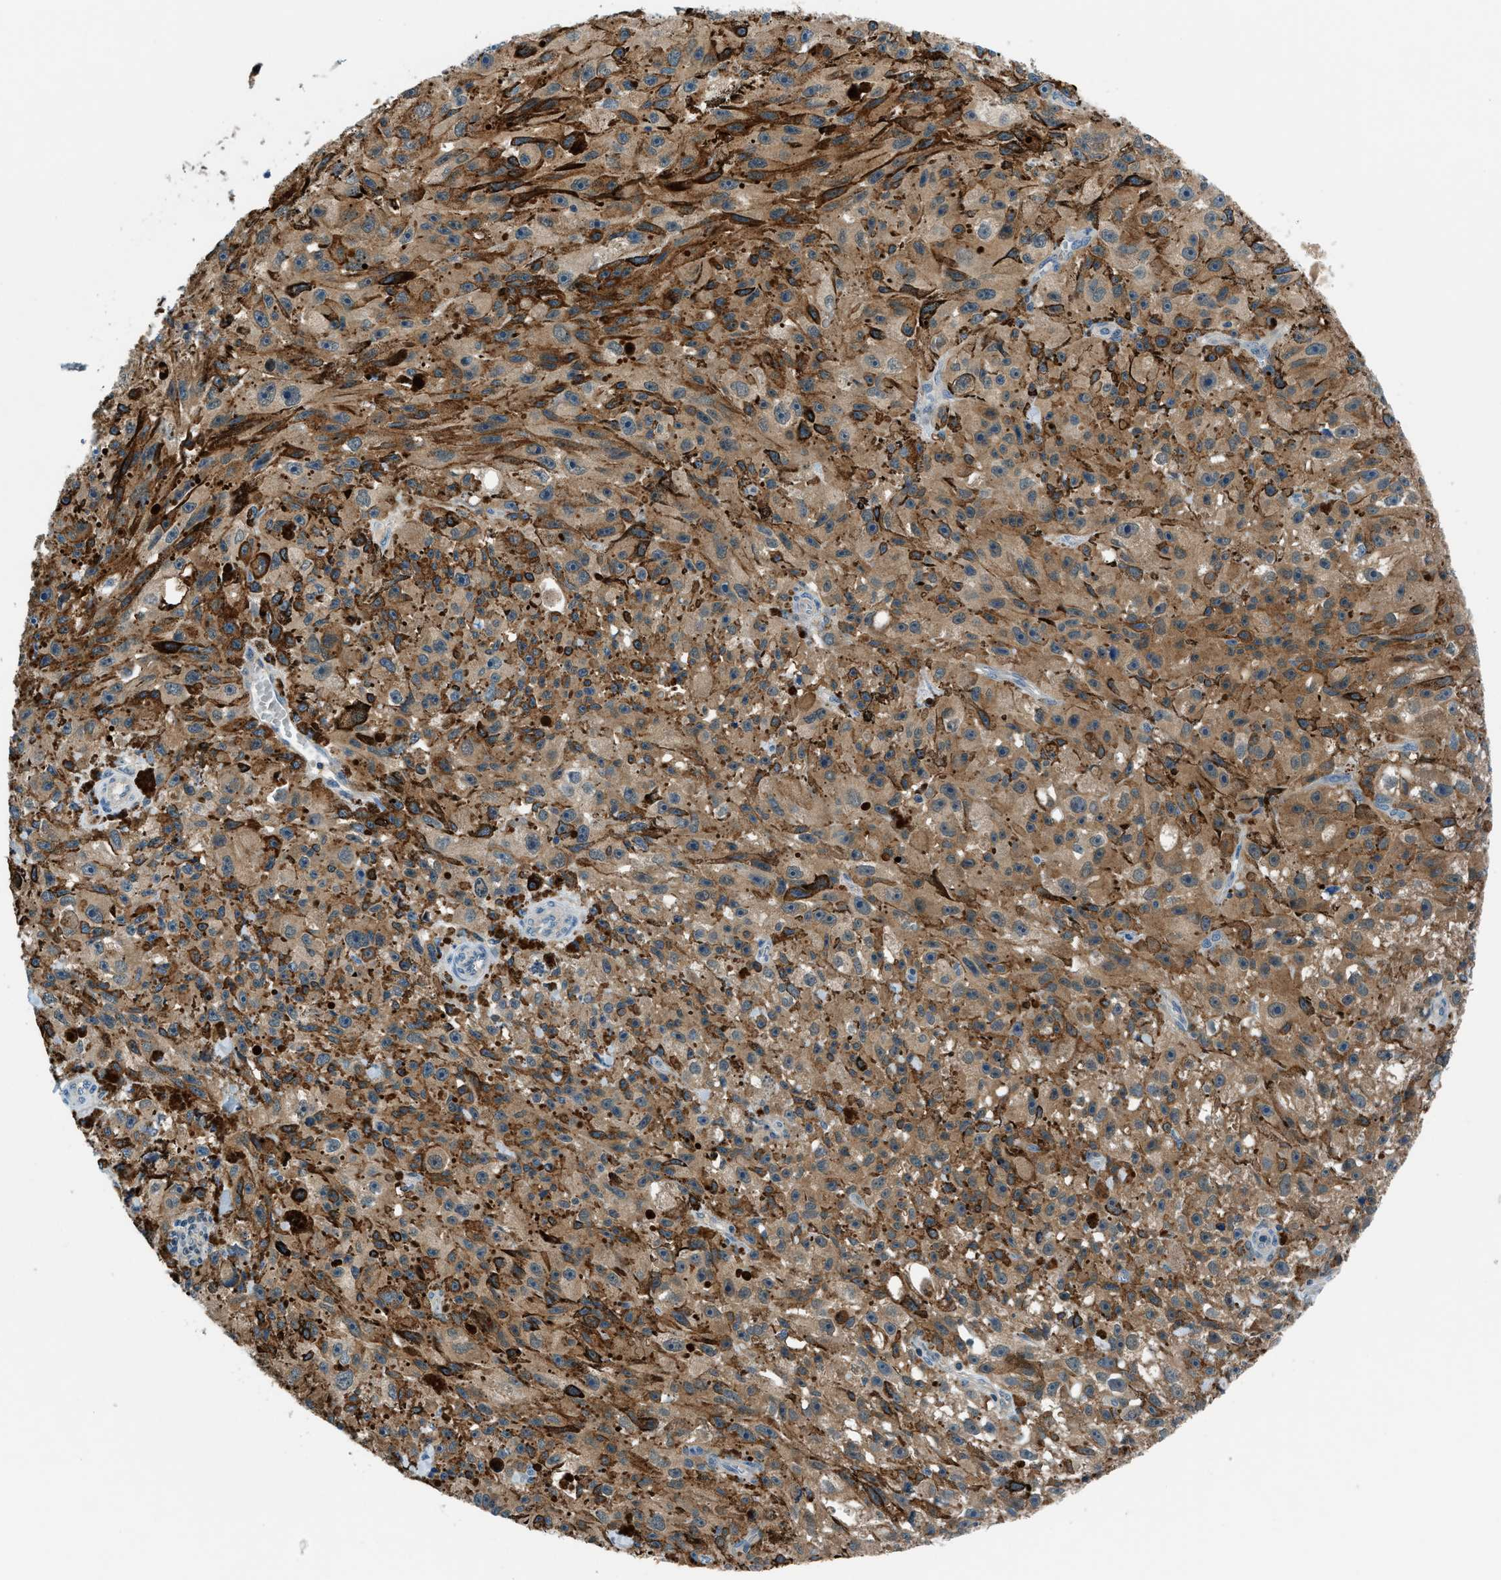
{"staining": {"intensity": "weak", "quantity": ">75%", "location": "cytoplasmic/membranous"}, "tissue": "melanoma", "cell_type": "Tumor cells", "image_type": "cancer", "snomed": [{"axis": "morphology", "description": "Malignant melanoma, NOS"}, {"axis": "topography", "description": "Skin"}], "caption": "Immunohistochemistry photomicrograph of neoplastic tissue: human melanoma stained using immunohistochemistry shows low levels of weak protein expression localized specifically in the cytoplasmic/membranous of tumor cells, appearing as a cytoplasmic/membranous brown color.", "gene": "ACP1", "patient": {"sex": "female", "age": 104}}